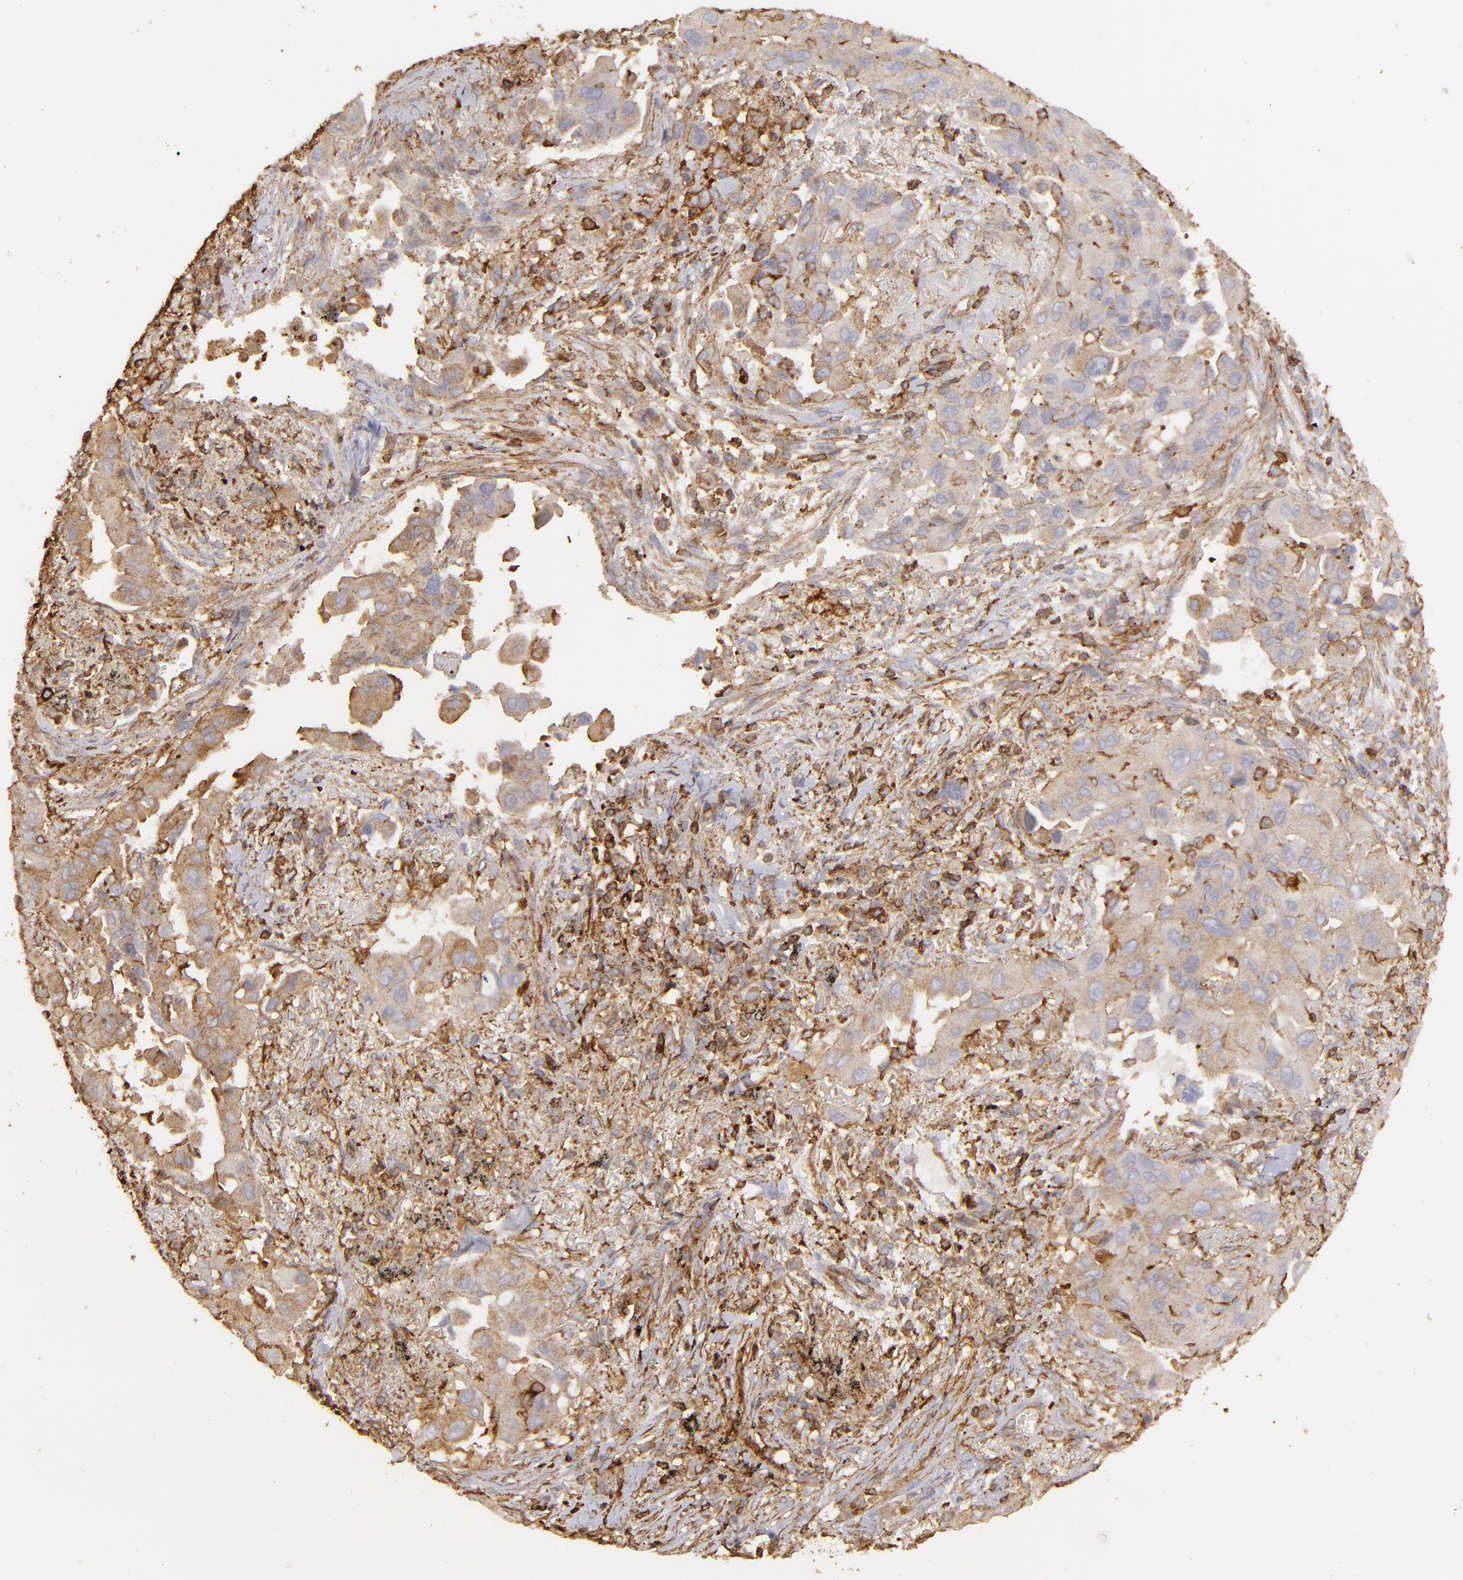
{"staining": {"intensity": "moderate", "quantity": ">75%", "location": "cytoplasmic/membranous"}, "tissue": "lung cancer", "cell_type": "Tumor cells", "image_type": "cancer", "snomed": [{"axis": "morphology", "description": "Adenocarcinoma, NOS"}, {"axis": "topography", "description": "Lung"}], "caption": "Protein staining demonstrates moderate cytoplasmic/membranous staining in approximately >75% of tumor cells in lung adenocarcinoma. (brown staining indicates protein expression, while blue staining denotes nuclei).", "gene": "ACTB", "patient": {"sex": "male", "age": 68}}